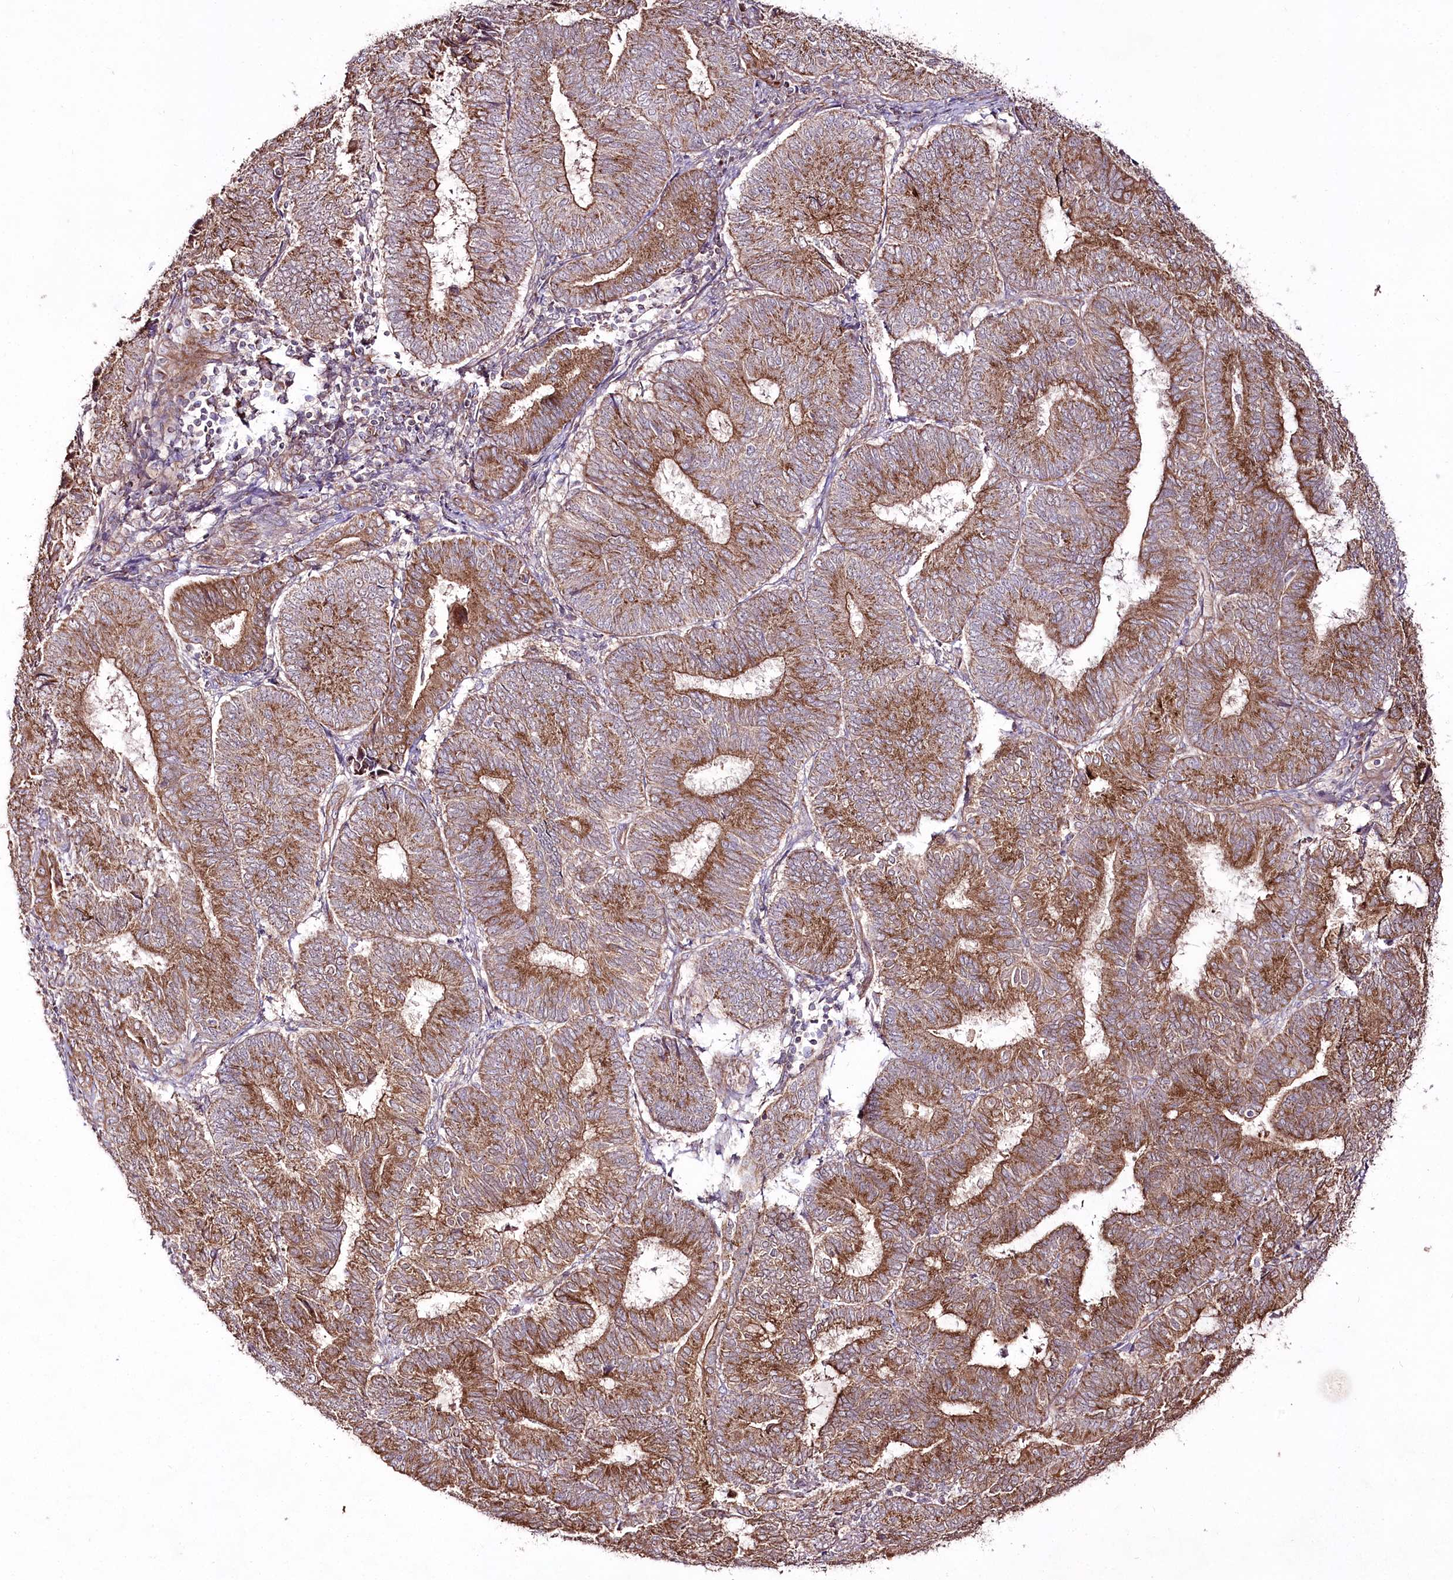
{"staining": {"intensity": "moderate", "quantity": ">75%", "location": "cytoplasmic/membranous"}, "tissue": "endometrial cancer", "cell_type": "Tumor cells", "image_type": "cancer", "snomed": [{"axis": "morphology", "description": "Adenocarcinoma, NOS"}, {"axis": "topography", "description": "Endometrium"}], "caption": "Immunohistochemistry (IHC) of human adenocarcinoma (endometrial) exhibits medium levels of moderate cytoplasmic/membranous staining in approximately >75% of tumor cells. (DAB = brown stain, brightfield microscopy at high magnification).", "gene": "REXO2", "patient": {"sex": "female", "age": 81}}